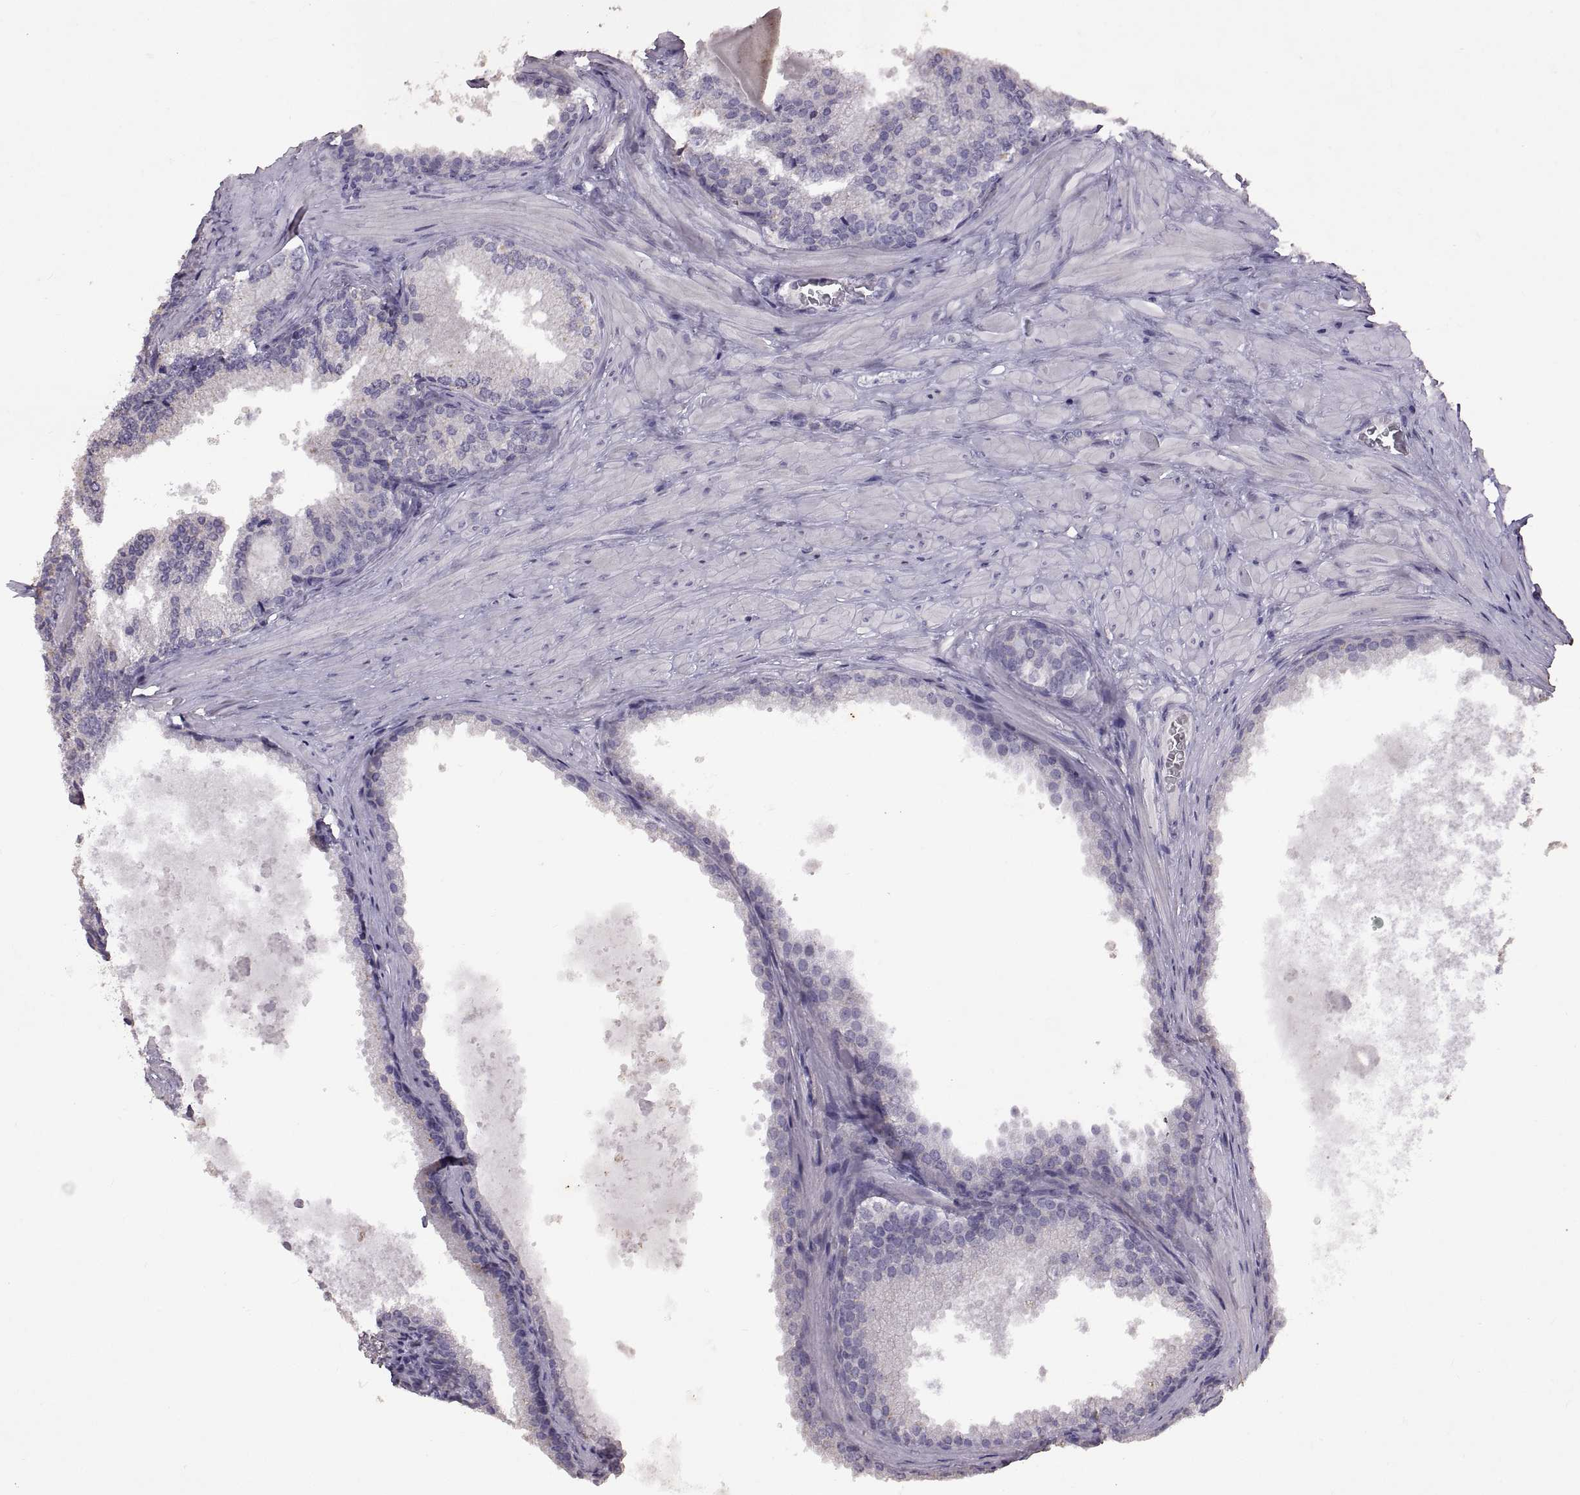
{"staining": {"intensity": "negative", "quantity": "none", "location": "none"}, "tissue": "prostate cancer", "cell_type": "Tumor cells", "image_type": "cancer", "snomed": [{"axis": "morphology", "description": "Adenocarcinoma, Low grade"}, {"axis": "topography", "description": "Prostate"}], "caption": "High power microscopy photomicrograph of an IHC image of prostate cancer (adenocarcinoma (low-grade)), revealing no significant expression in tumor cells.", "gene": "DEFB136", "patient": {"sex": "male", "age": 56}}